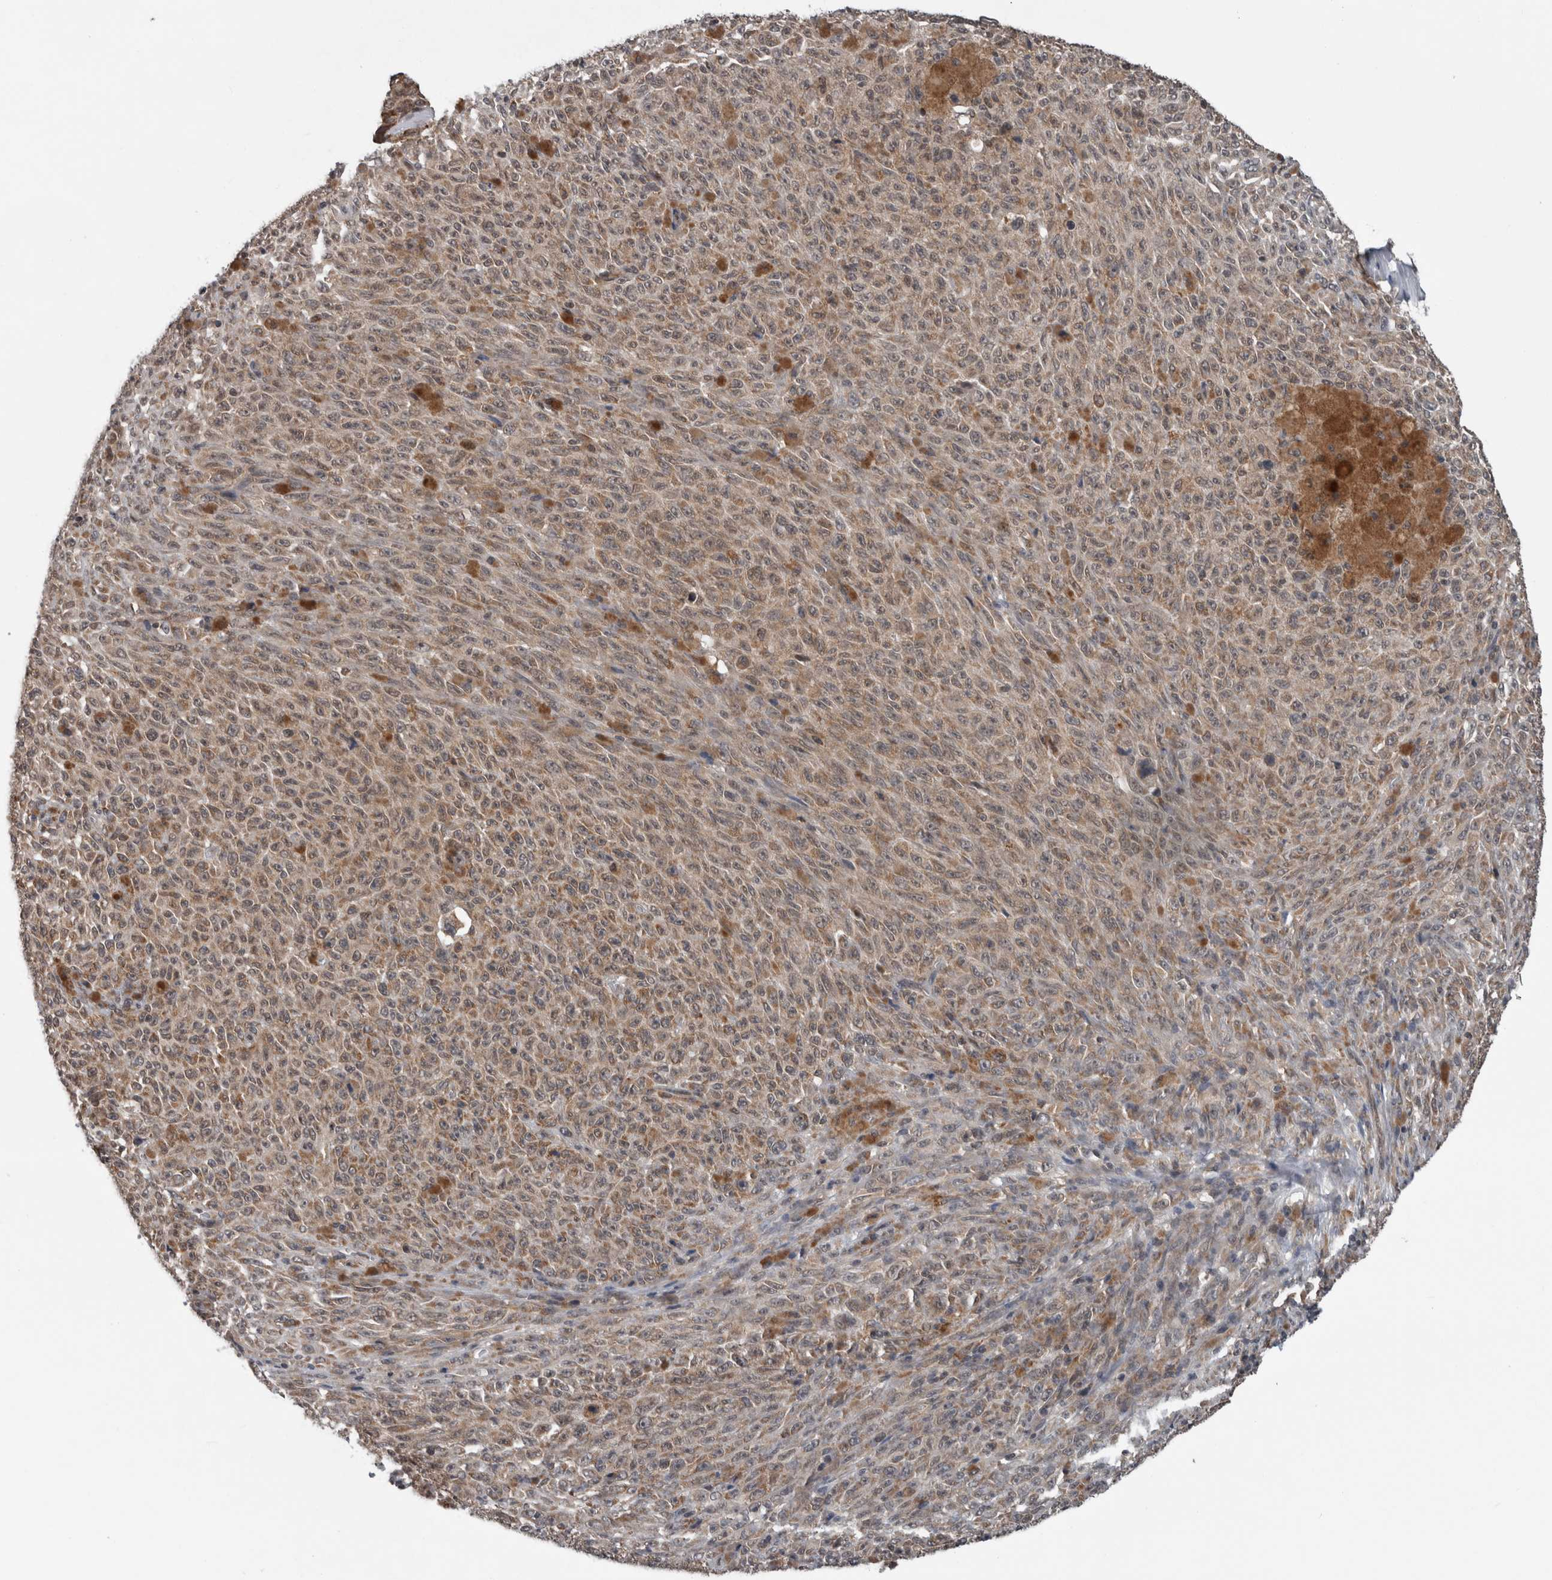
{"staining": {"intensity": "moderate", "quantity": ">75%", "location": "cytoplasmic/membranous"}, "tissue": "melanoma", "cell_type": "Tumor cells", "image_type": "cancer", "snomed": [{"axis": "morphology", "description": "Malignant melanoma, NOS"}, {"axis": "topography", "description": "Skin"}], "caption": "Protein expression analysis of human melanoma reveals moderate cytoplasmic/membranous staining in about >75% of tumor cells. The protein is stained brown, and the nuclei are stained in blue (DAB (3,3'-diaminobenzidine) IHC with brightfield microscopy, high magnification).", "gene": "ENY2", "patient": {"sex": "female", "age": 82}}